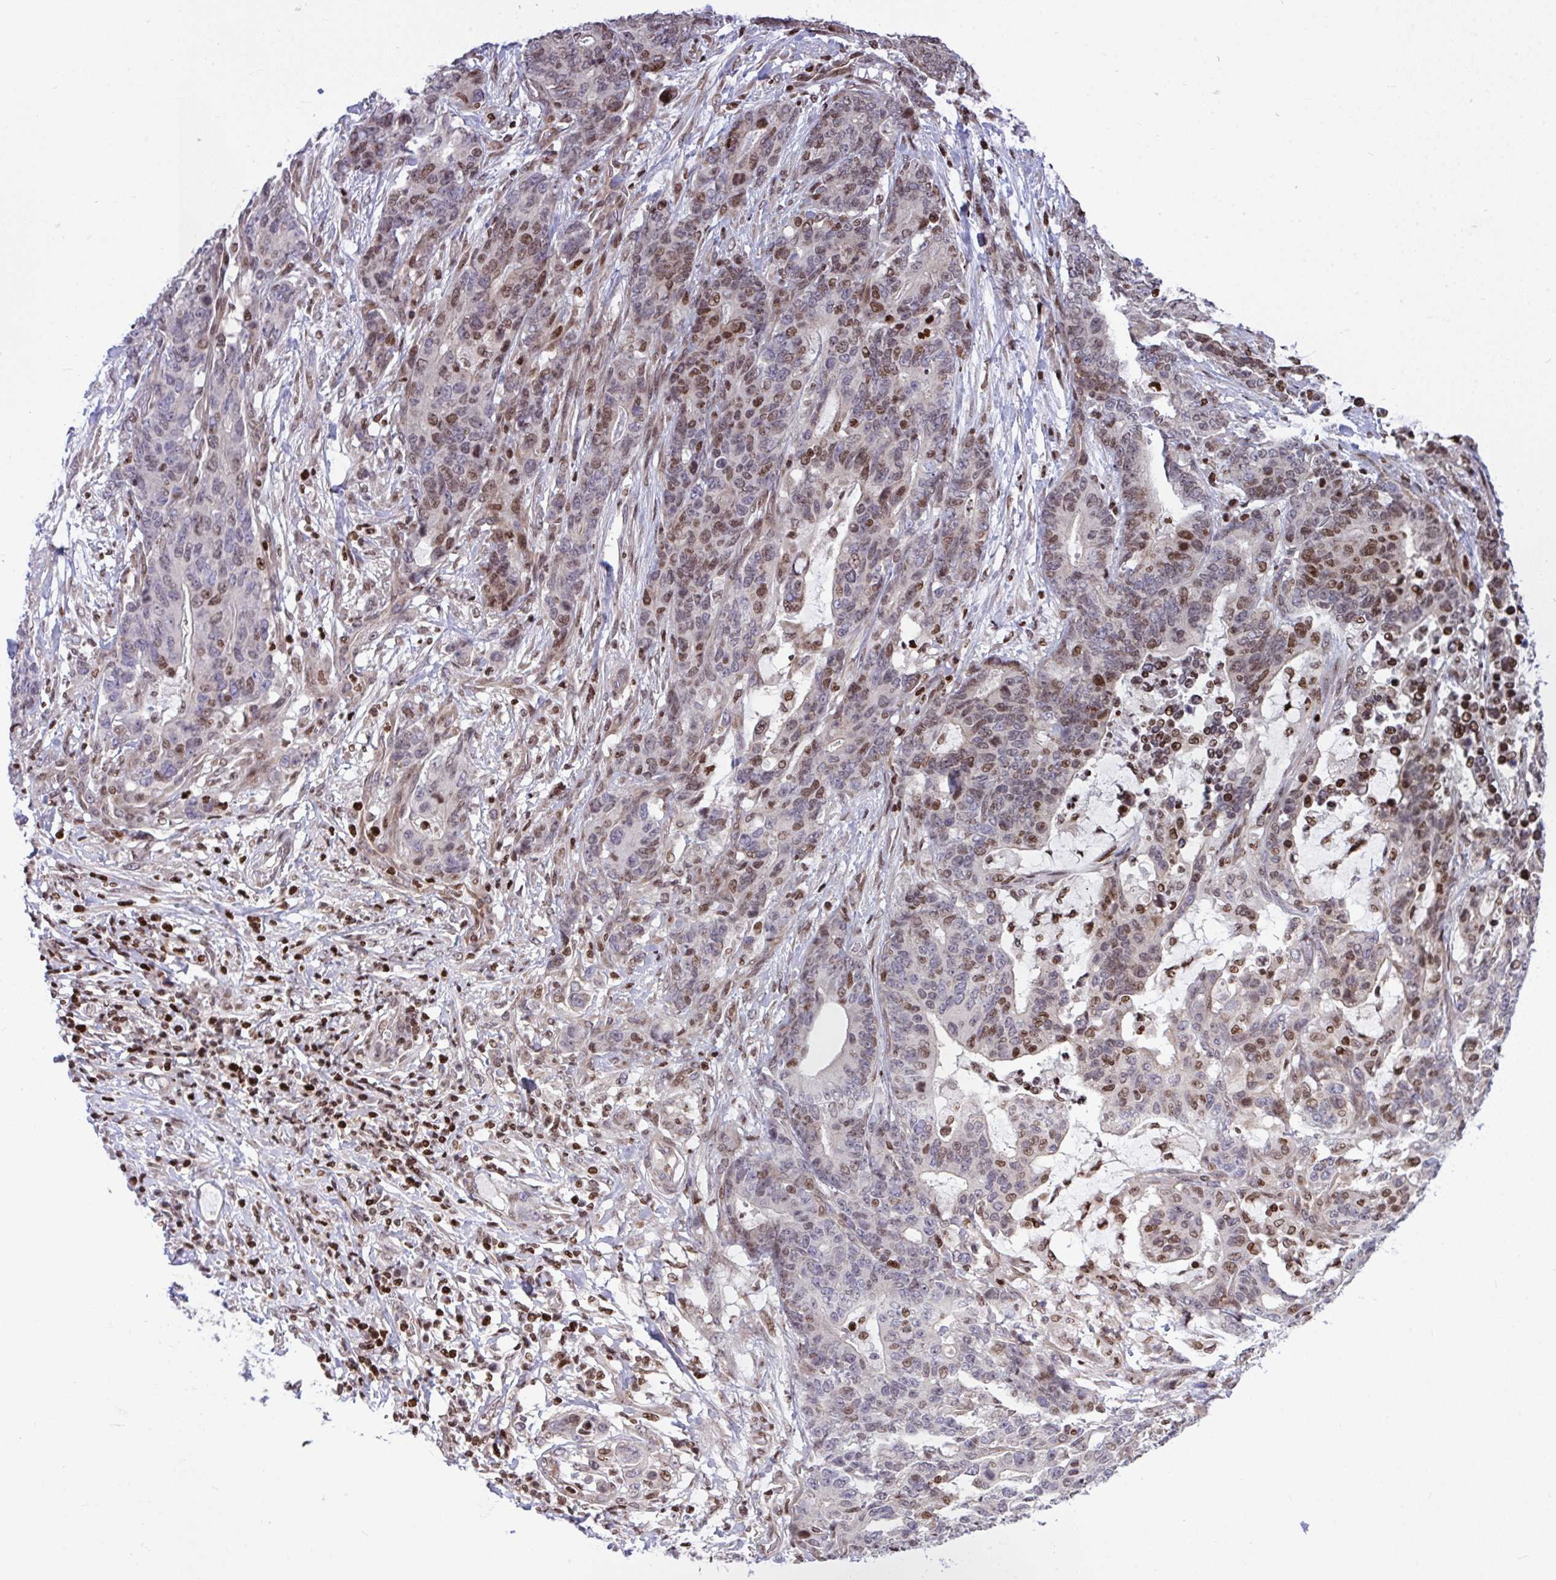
{"staining": {"intensity": "moderate", "quantity": "25%-75%", "location": "nuclear"}, "tissue": "stomach cancer", "cell_type": "Tumor cells", "image_type": "cancer", "snomed": [{"axis": "morphology", "description": "Normal tissue, NOS"}, {"axis": "morphology", "description": "Adenocarcinoma, NOS"}, {"axis": "topography", "description": "Stomach"}], "caption": "Immunohistochemical staining of stomach cancer (adenocarcinoma) demonstrates medium levels of moderate nuclear protein positivity in approximately 25%-75% of tumor cells.", "gene": "RAPGEF5", "patient": {"sex": "female", "age": 64}}